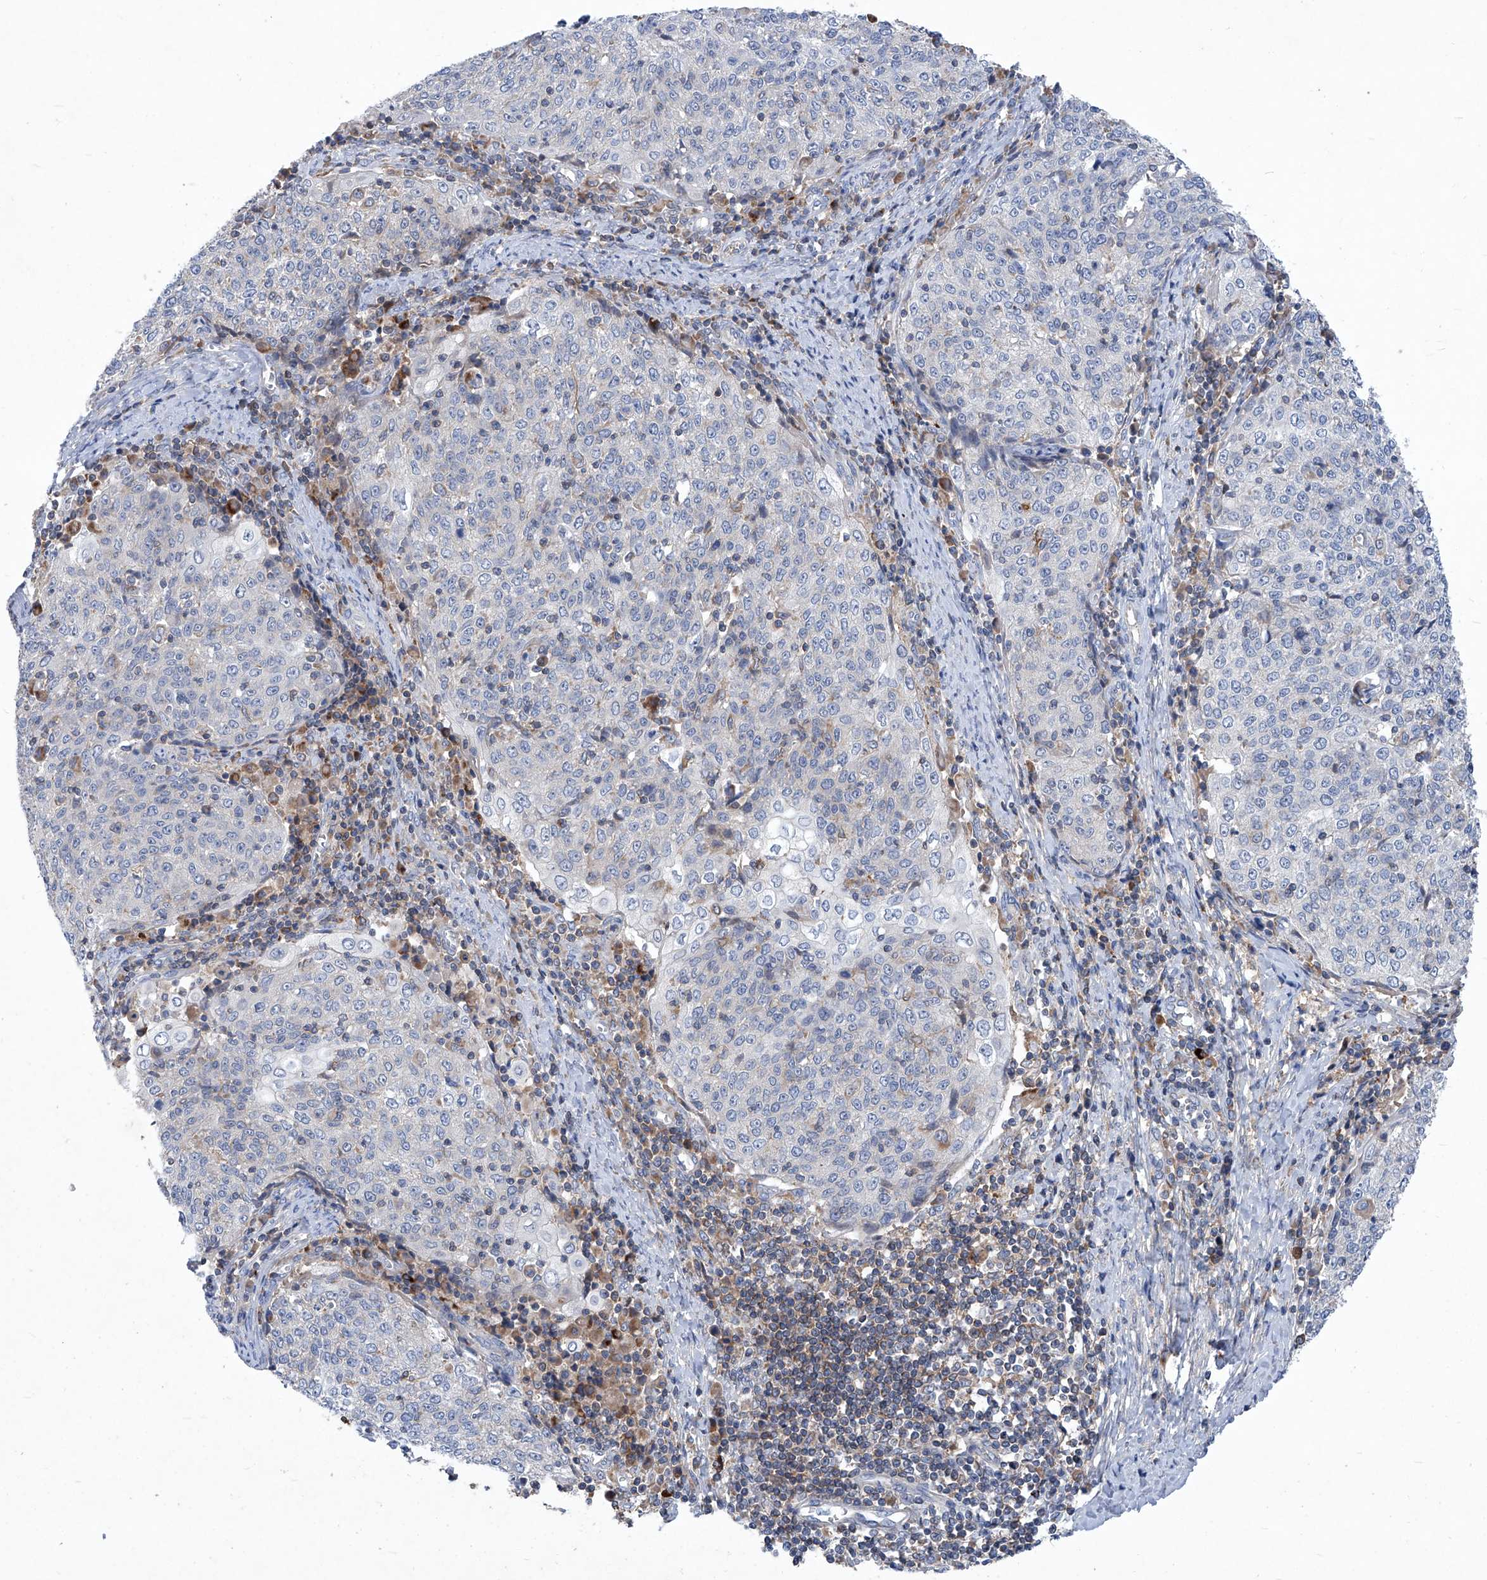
{"staining": {"intensity": "negative", "quantity": "none", "location": "none"}, "tissue": "cervical cancer", "cell_type": "Tumor cells", "image_type": "cancer", "snomed": [{"axis": "morphology", "description": "Squamous cell carcinoma, NOS"}, {"axis": "topography", "description": "Cervix"}], "caption": "This histopathology image is of cervical cancer stained with immunohistochemistry to label a protein in brown with the nuclei are counter-stained blue. There is no positivity in tumor cells.", "gene": "EPHA8", "patient": {"sex": "female", "age": 48}}